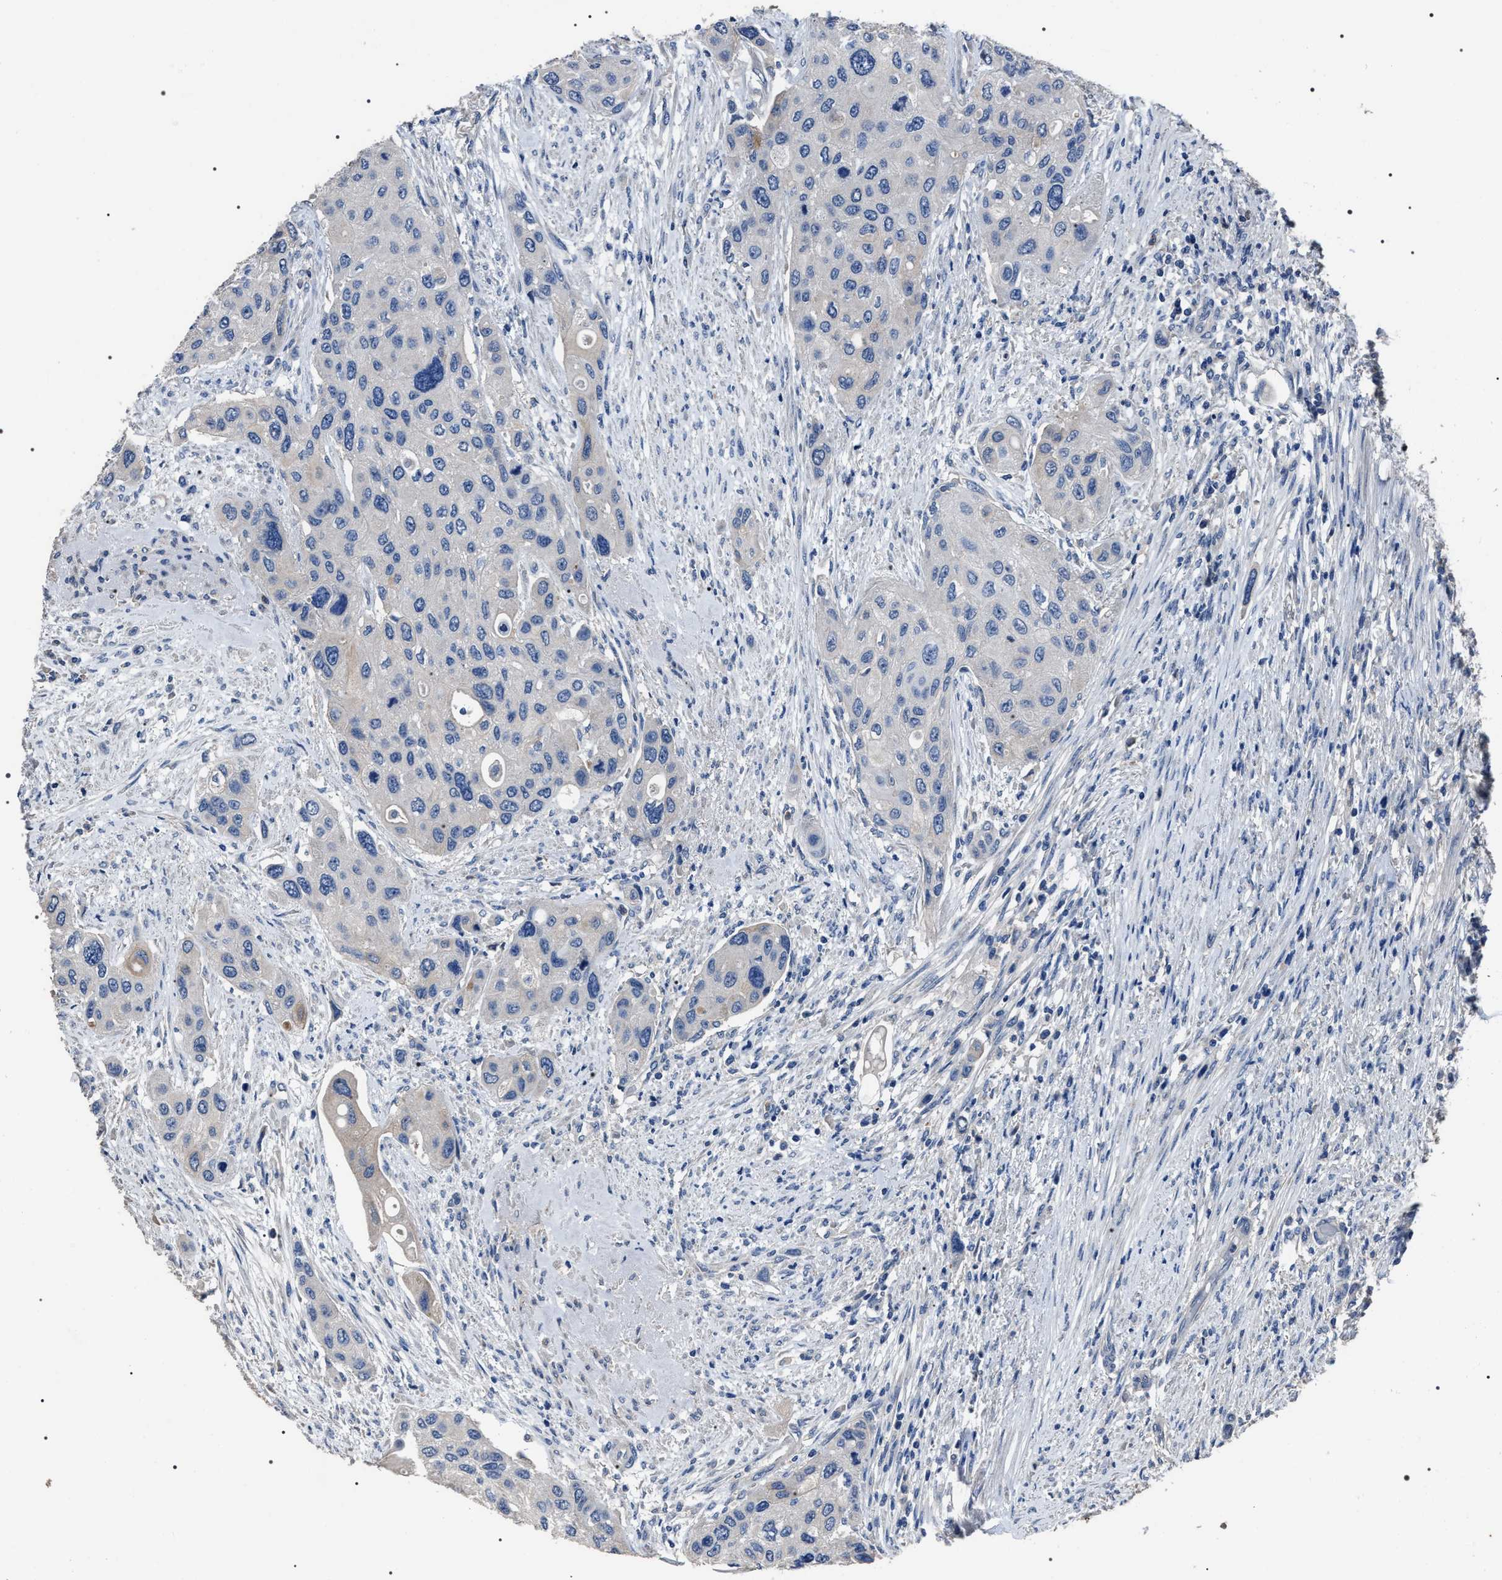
{"staining": {"intensity": "negative", "quantity": "none", "location": "none"}, "tissue": "urothelial cancer", "cell_type": "Tumor cells", "image_type": "cancer", "snomed": [{"axis": "morphology", "description": "Urothelial carcinoma, High grade"}, {"axis": "topography", "description": "Urinary bladder"}], "caption": "Urothelial cancer was stained to show a protein in brown. There is no significant expression in tumor cells.", "gene": "TRIM54", "patient": {"sex": "female", "age": 56}}